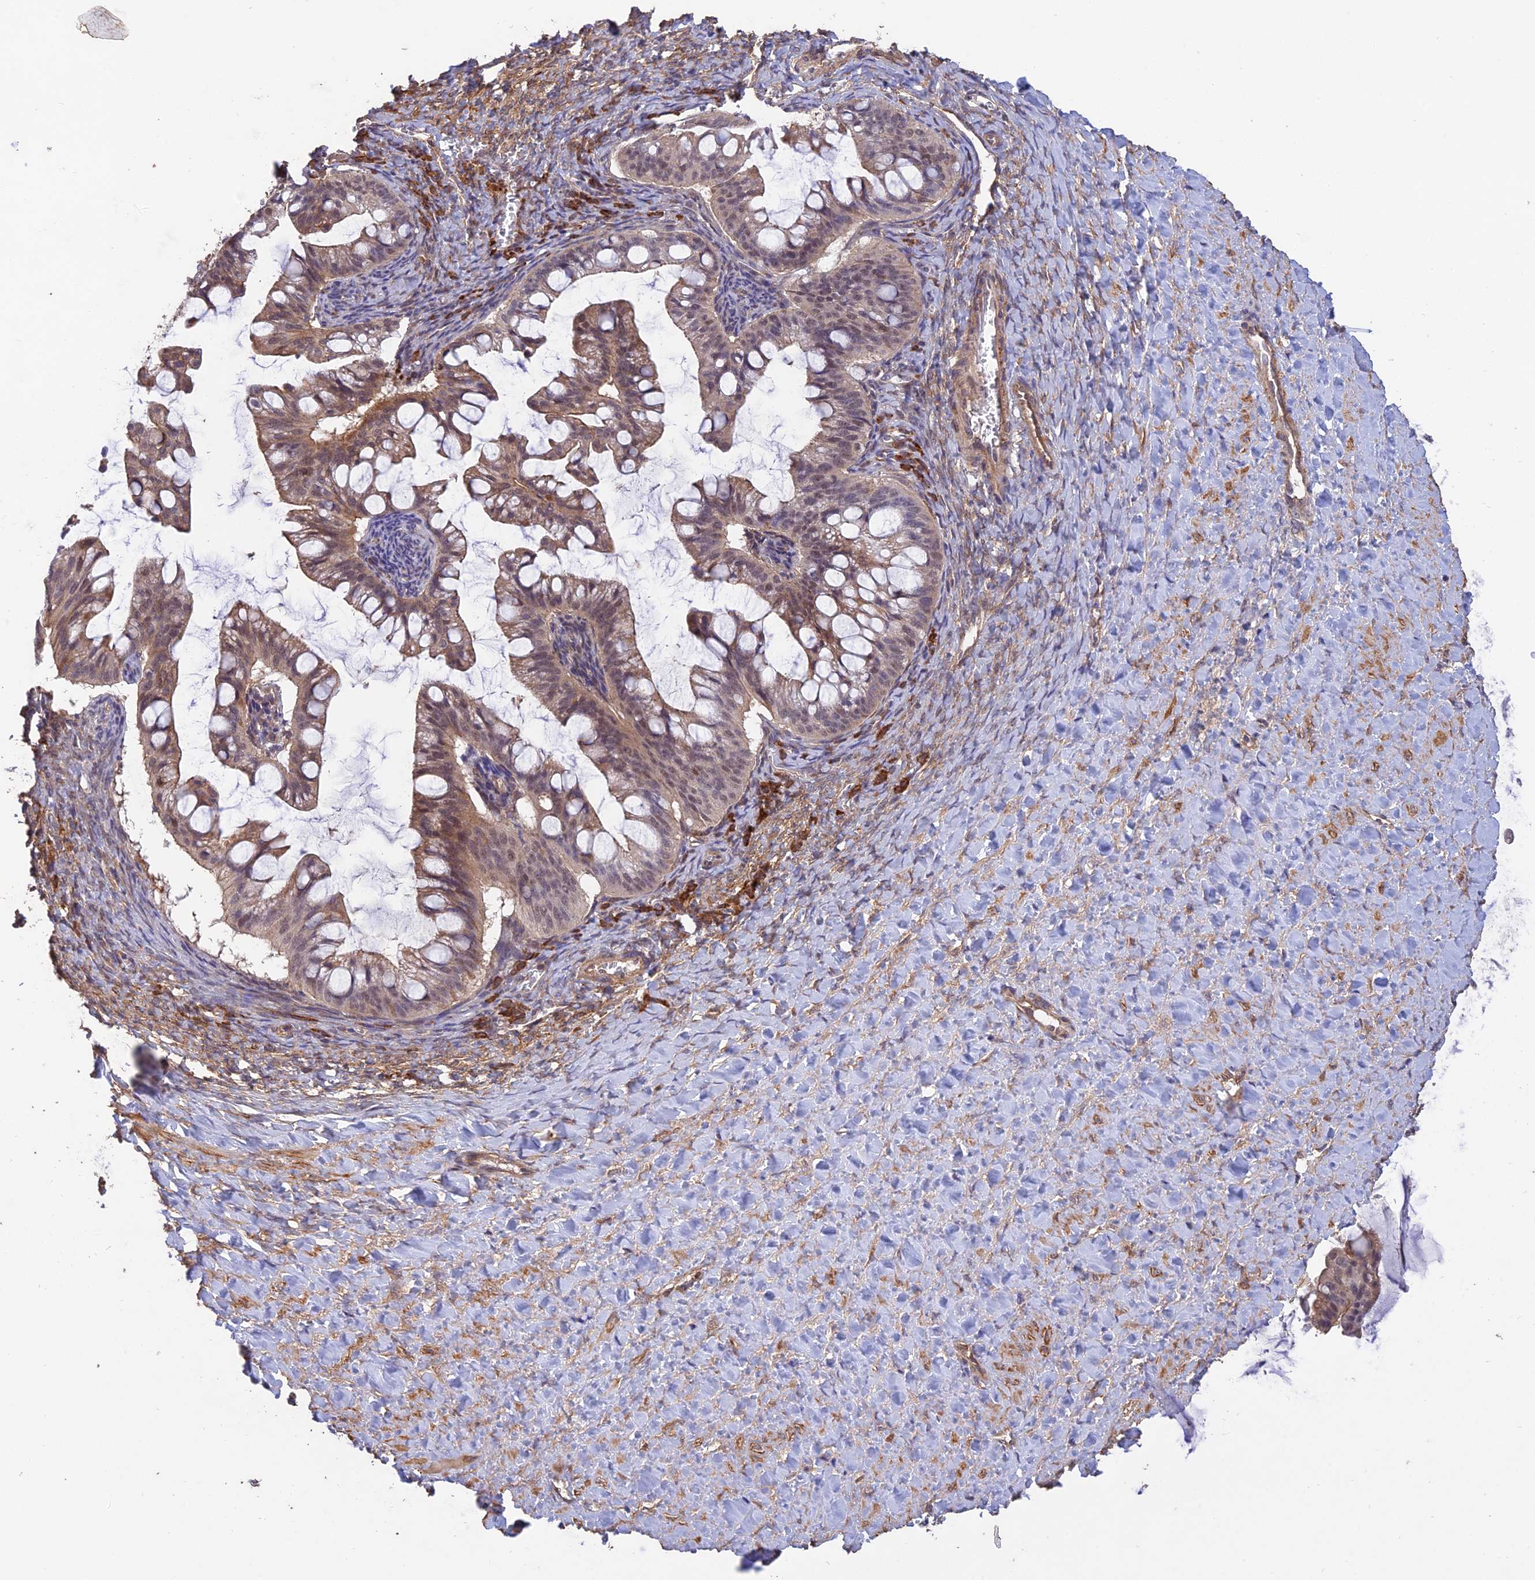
{"staining": {"intensity": "moderate", "quantity": "25%-75%", "location": "cytoplasmic/membranous,nuclear"}, "tissue": "ovarian cancer", "cell_type": "Tumor cells", "image_type": "cancer", "snomed": [{"axis": "morphology", "description": "Cystadenocarcinoma, mucinous, NOS"}, {"axis": "topography", "description": "Ovary"}], "caption": "Immunohistochemistry (IHC) of mucinous cystadenocarcinoma (ovarian) reveals medium levels of moderate cytoplasmic/membranous and nuclear positivity in about 25%-75% of tumor cells.", "gene": "PAGR1", "patient": {"sex": "female", "age": 73}}